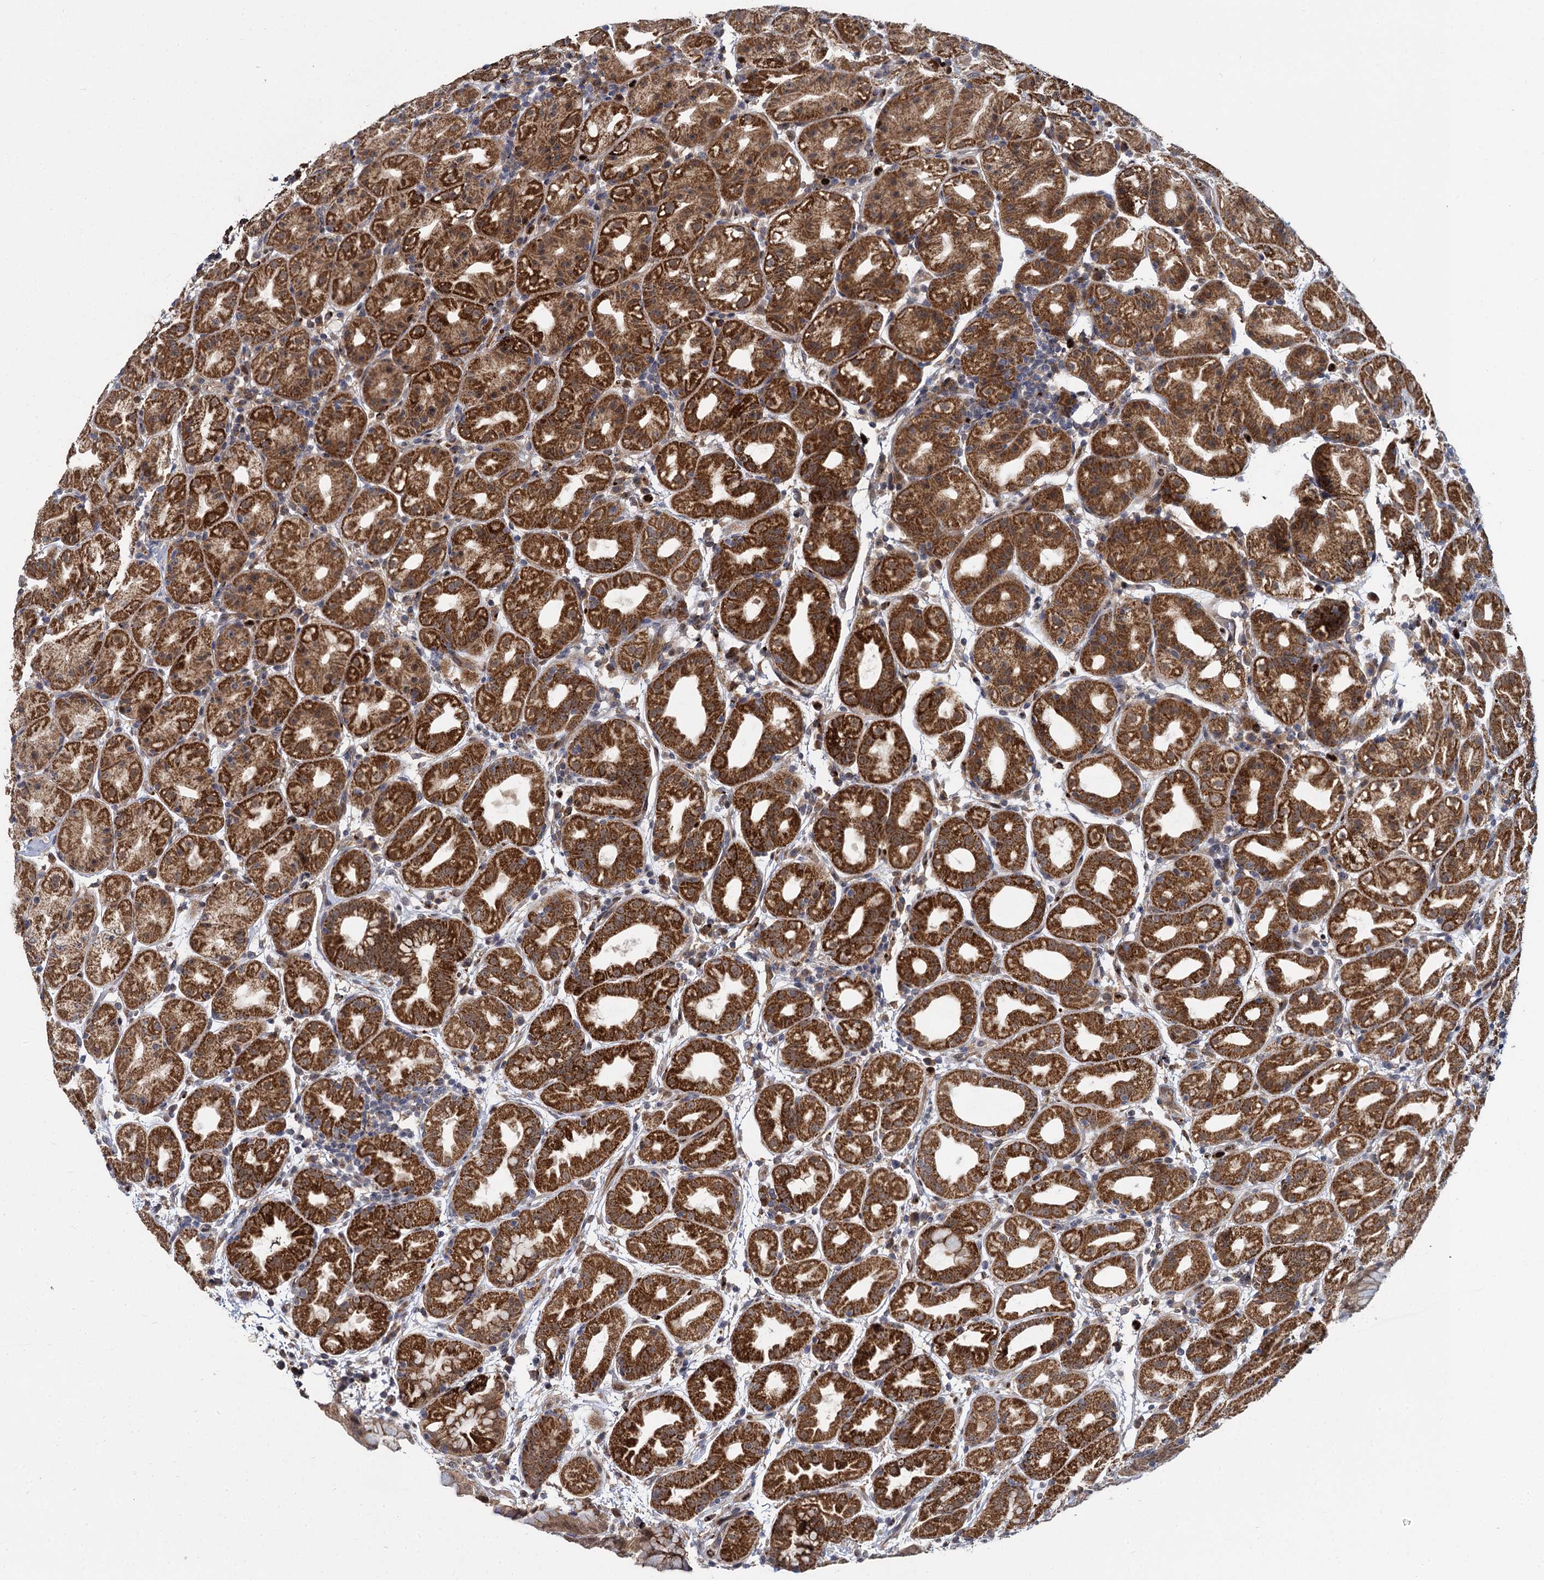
{"staining": {"intensity": "strong", "quantity": ">75%", "location": "cytoplasmic/membranous,nuclear"}, "tissue": "stomach", "cell_type": "Glandular cells", "image_type": "normal", "snomed": [{"axis": "morphology", "description": "Normal tissue, NOS"}, {"axis": "topography", "description": "Stomach"}], "caption": "Stomach stained with DAB (3,3'-diaminobenzidine) immunohistochemistry (IHC) exhibits high levels of strong cytoplasmic/membranous,nuclear positivity in approximately >75% of glandular cells.", "gene": "GAL3ST4", "patient": {"sex": "female", "age": 79}}